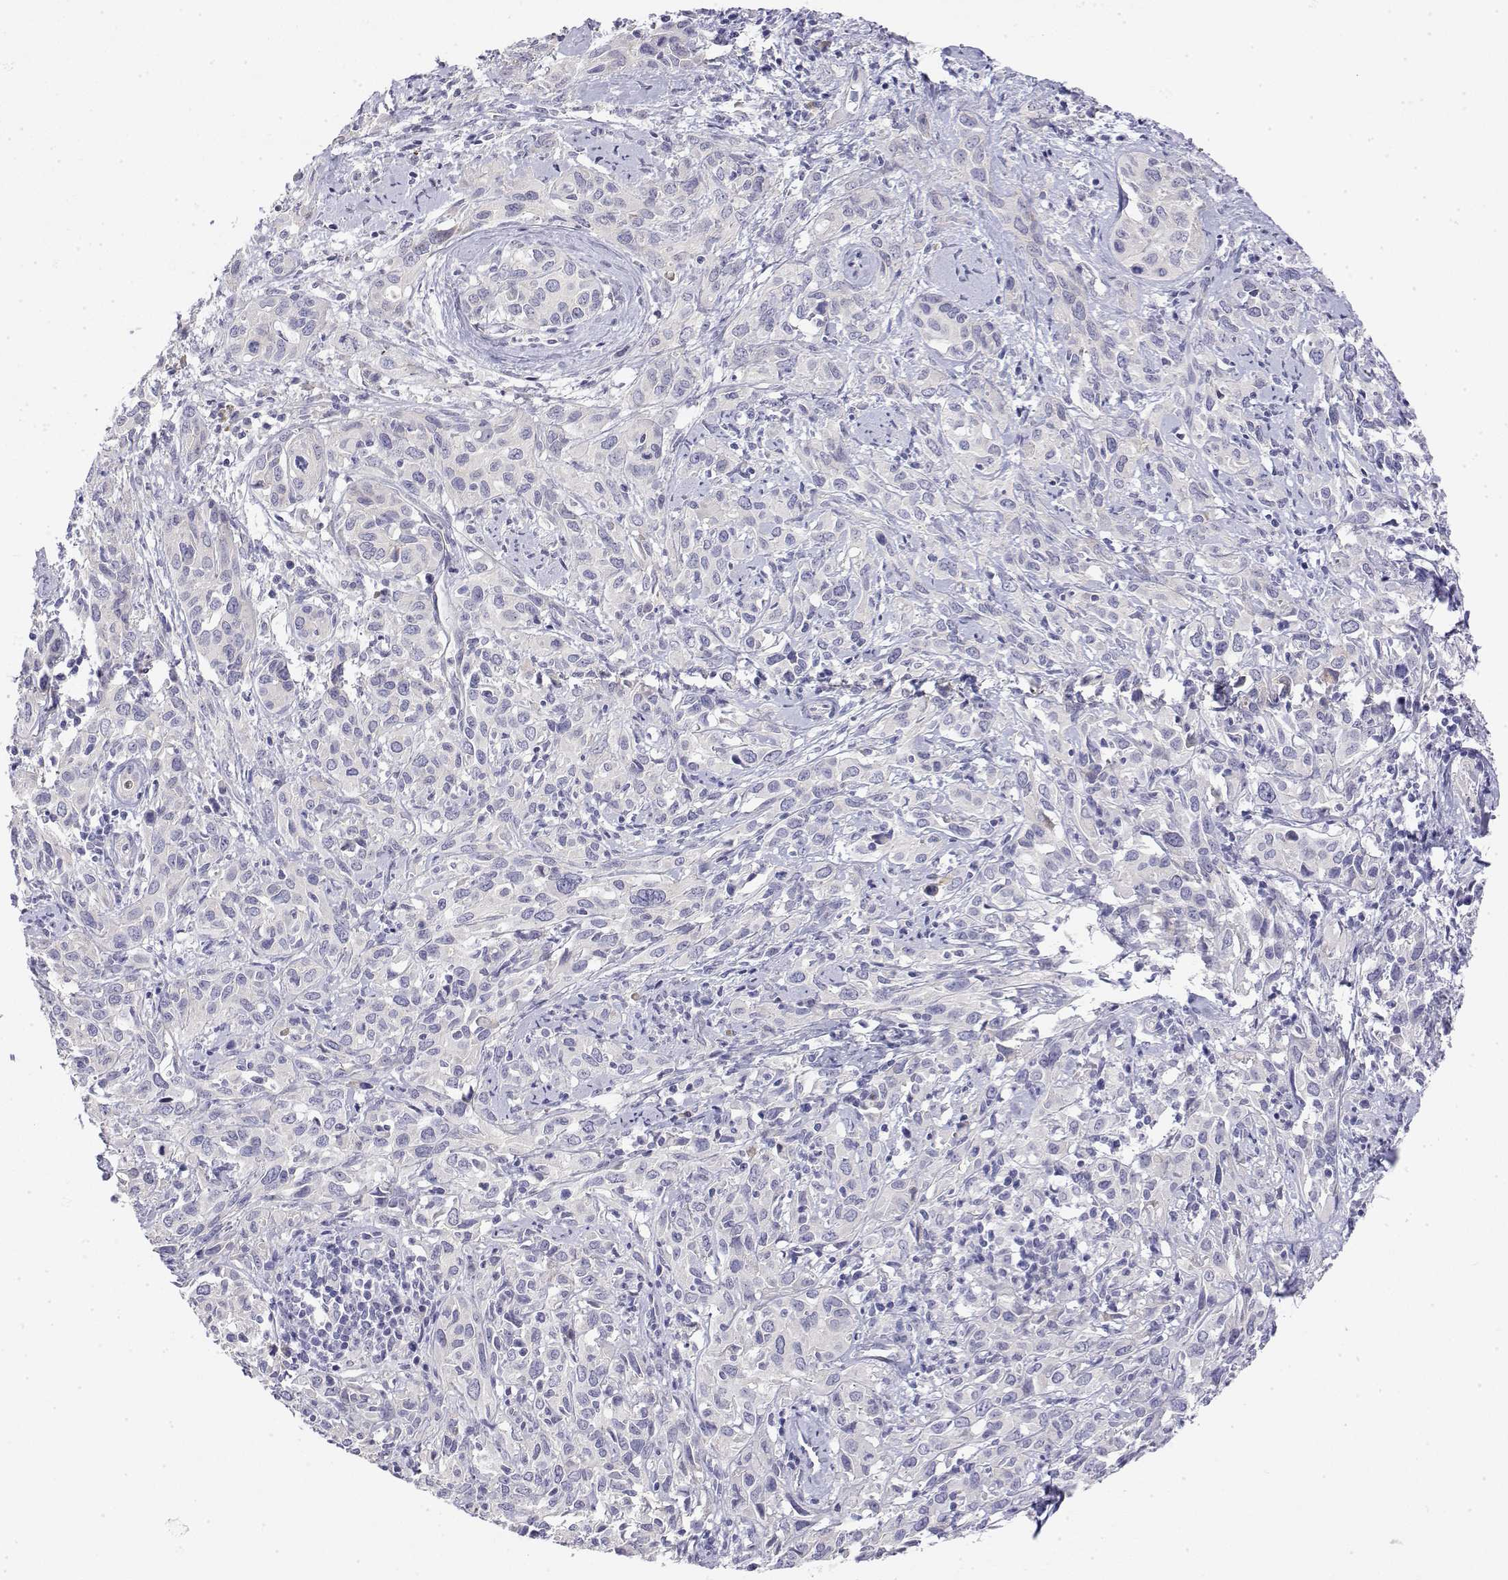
{"staining": {"intensity": "negative", "quantity": "none", "location": "none"}, "tissue": "cervical cancer", "cell_type": "Tumor cells", "image_type": "cancer", "snomed": [{"axis": "morphology", "description": "Normal tissue, NOS"}, {"axis": "morphology", "description": "Squamous cell carcinoma, NOS"}, {"axis": "topography", "description": "Cervix"}], "caption": "This histopathology image is of squamous cell carcinoma (cervical) stained with IHC to label a protein in brown with the nuclei are counter-stained blue. There is no staining in tumor cells. (Brightfield microscopy of DAB immunohistochemistry (IHC) at high magnification).", "gene": "LY6D", "patient": {"sex": "female", "age": 51}}